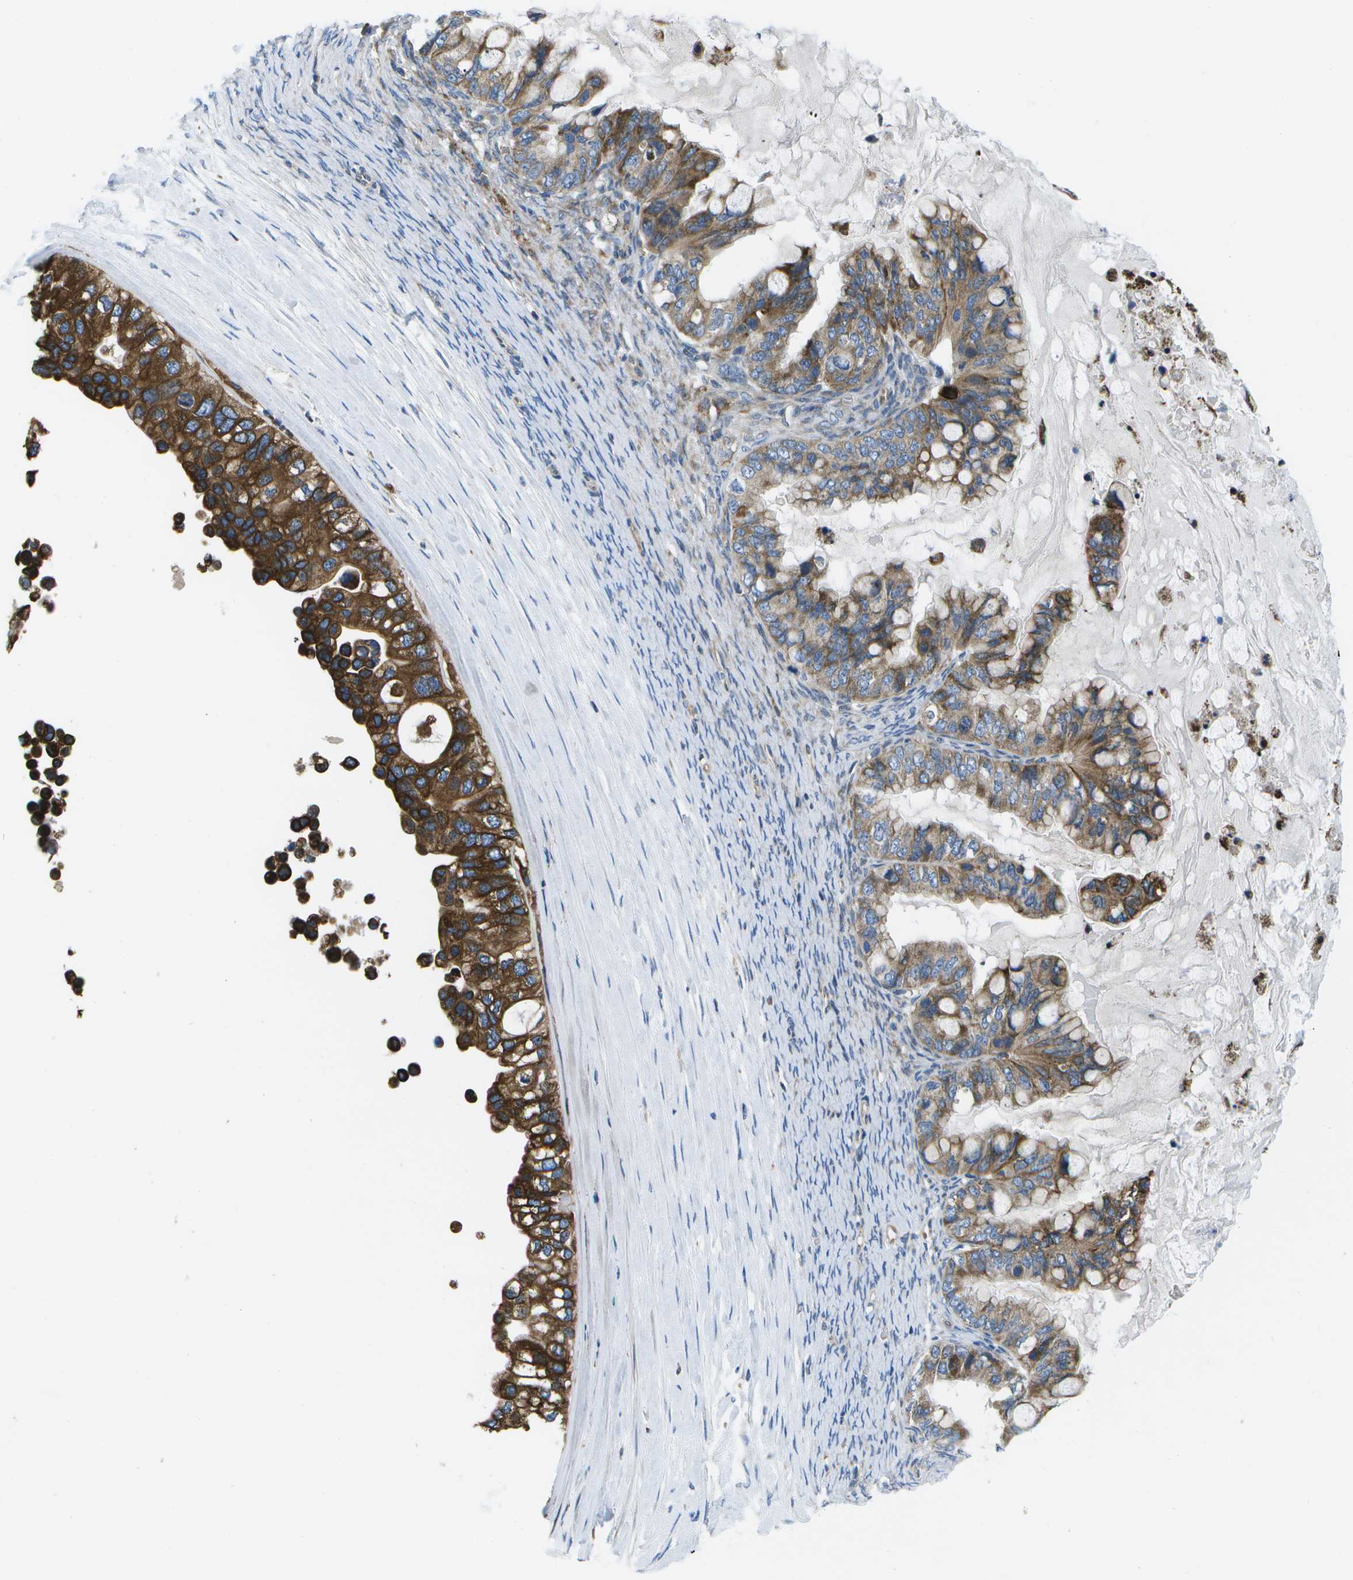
{"staining": {"intensity": "moderate", "quantity": ">75%", "location": "cytoplasmic/membranous"}, "tissue": "ovarian cancer", "cell_type": "Tumor cells", "image_type": "cancer", "snomed": [{"axis": "morphology", "description": "Cystadenocarcinoma, mucinous, NOS"}, {"axis": "topography", "description": "Ovary"}], "caption": "A histopathology image of human ovarian cancer stained for a protein demonstrates moderate cytoplasmic/membranous brown staining in tumor cells.", "gene": "GDF5", "patient": {"sex": "female", "age": 80}}